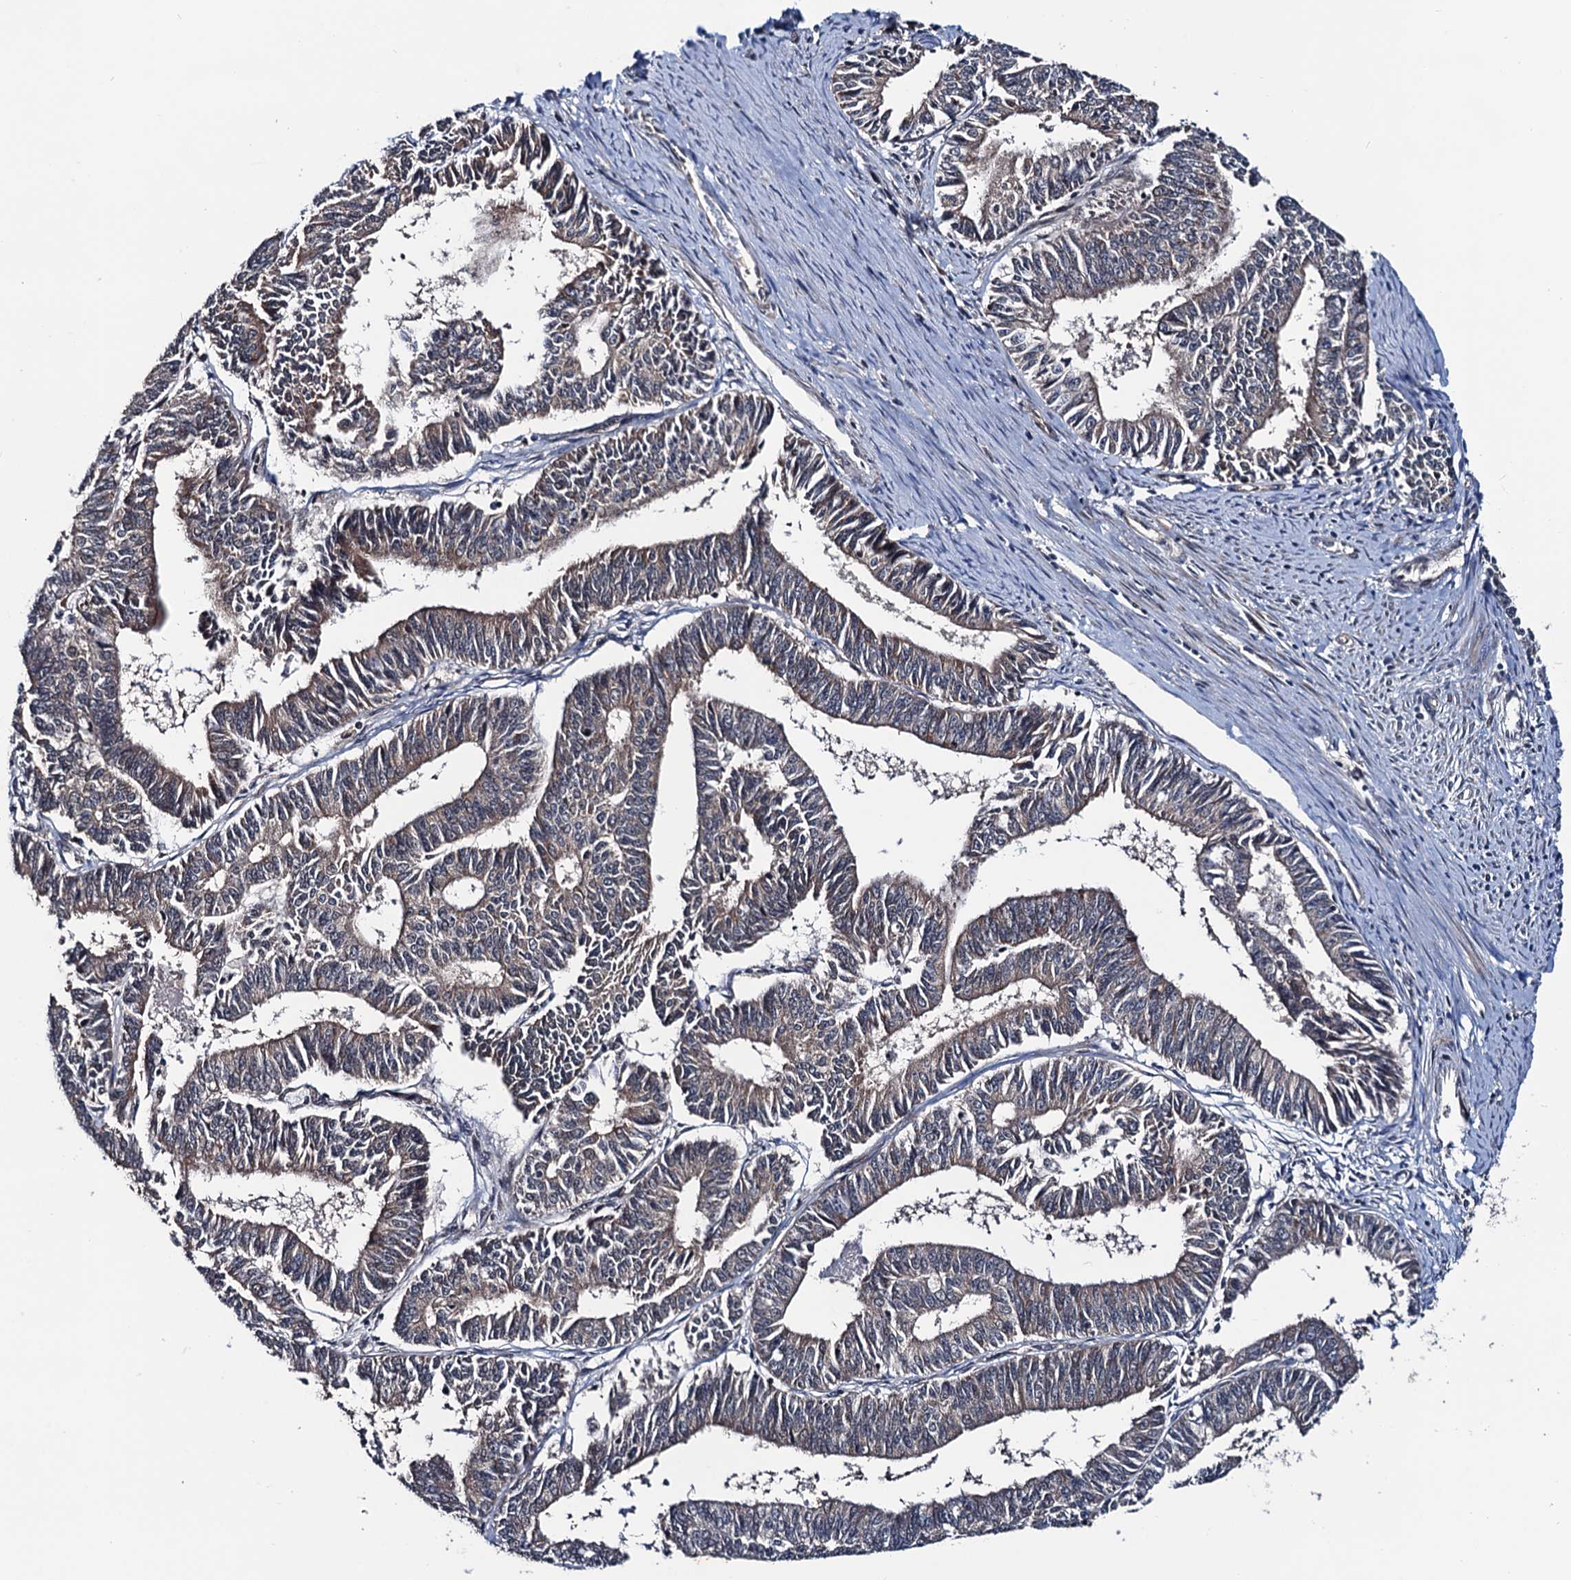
{"staining": {"intensity": "moderate", "quantity": "25%-75%", "location": "cytoplasmic/membranous"}, "tissue": "endometrial cancer", "cell_type": "Tumor cells", "image_type": "cancer", "snomed": [{"axis": "morphology", "description": "Adenocarcinoma, NOS"}, {"axis": "topography", "description": "Endometrium"}], "caption": "A high-resolution histopathology image shows IHC staining of adenocarcinoma (endometrial), which reveals moderate cytoplasmic/membranous expression in approximately 25%-75% of tumor cells.", "gene": "NAA16", "patient": {"sex": "female", "age": 73}}